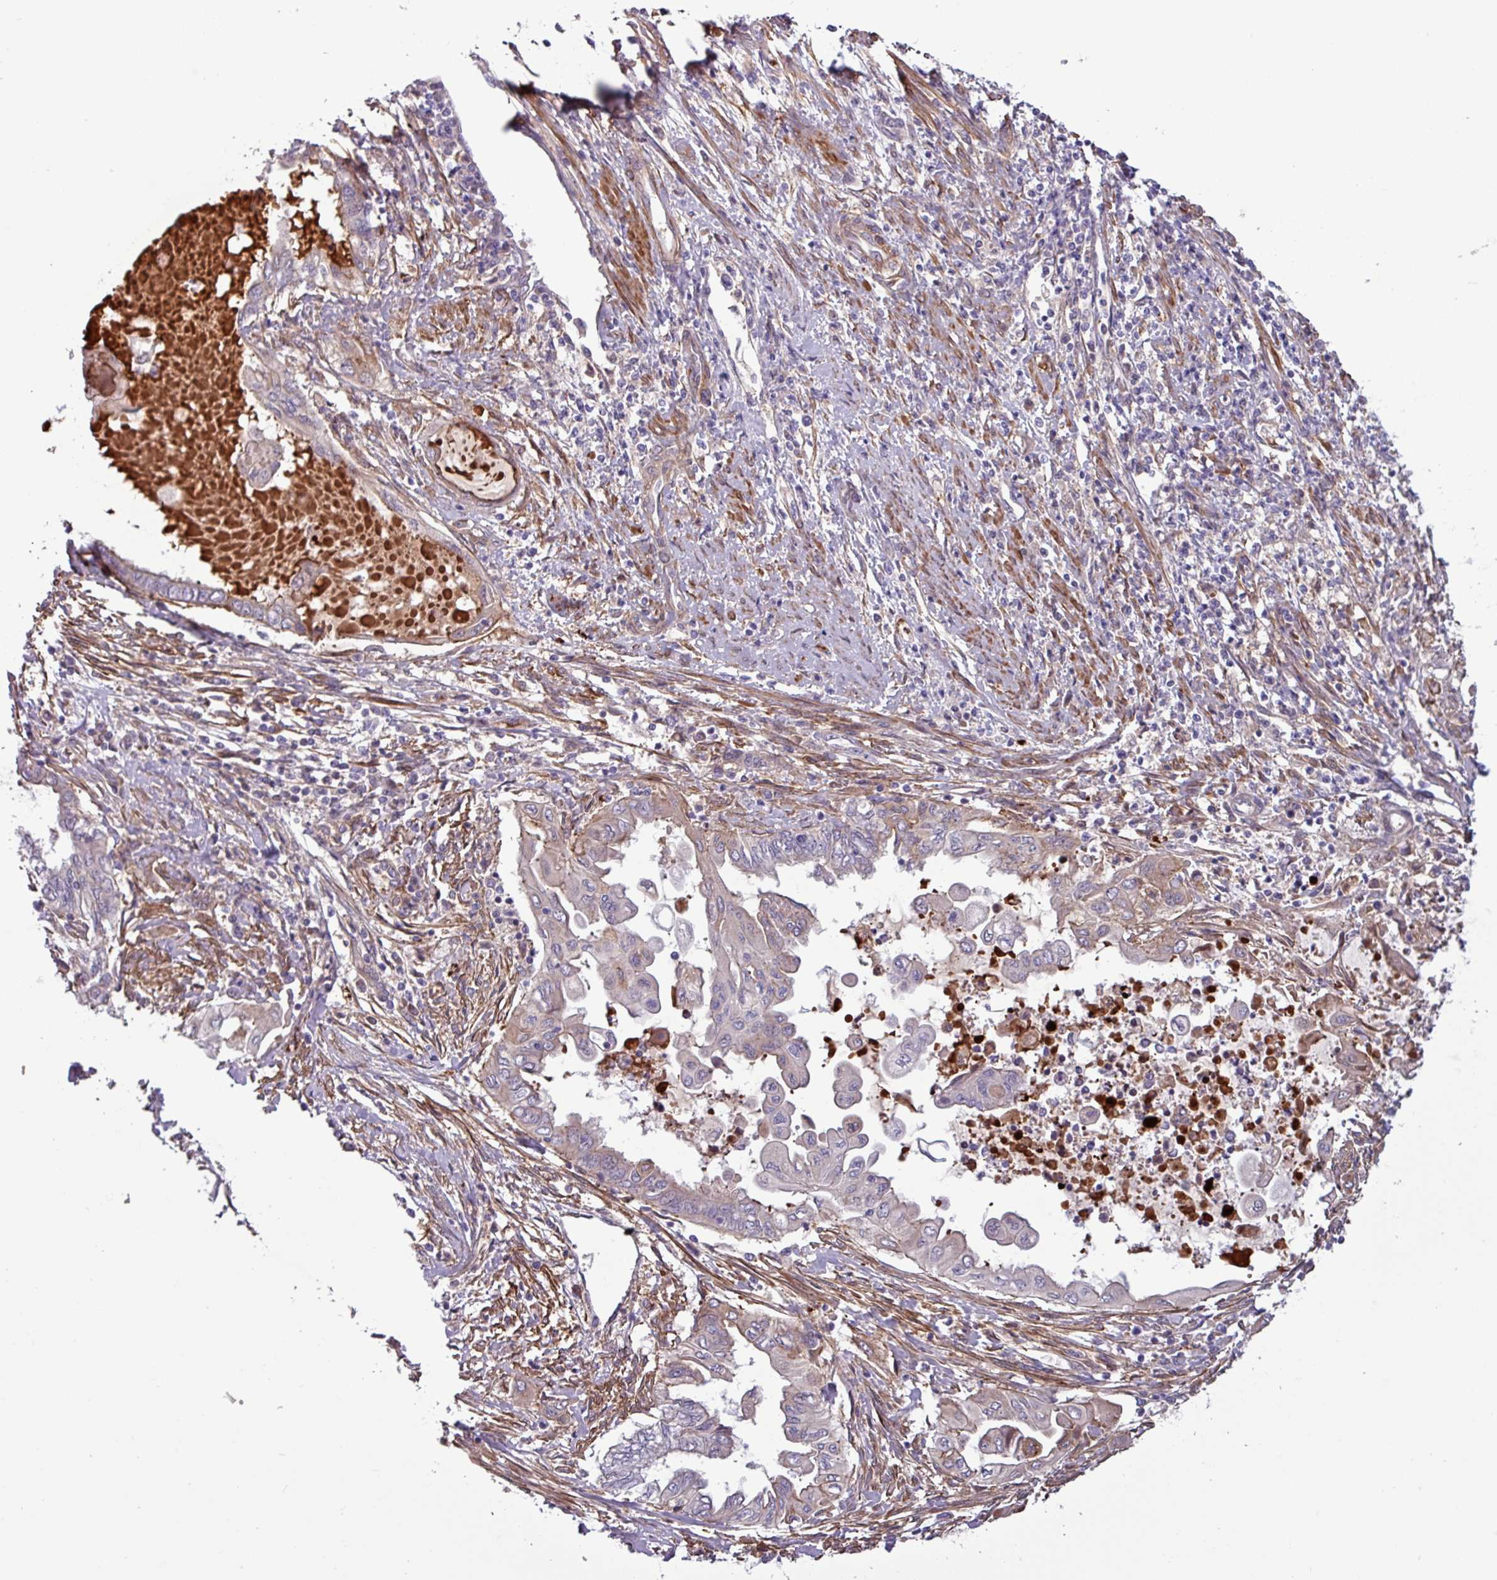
{"staining": {"intensity": "negative", "quantity": "none", "location": "none"}, "tissue": "endometrial cancer", "cell_type": "Tumor cells", "image_type": "cancer", "snomed": [{"axis": "morphology", "description": "Adenocarcinoma, NOS"}, {"axis": "topography", "description": "Uterus"}, {"axis": "topography", "description": "Endometrium"}], "caption": "Endometrial adenocarcinoma was stained to show a protein in brown. There is no significant staining in tumor cells.", "gene": "PCED1A", "patient": {"sex": "female", "age": 70}}